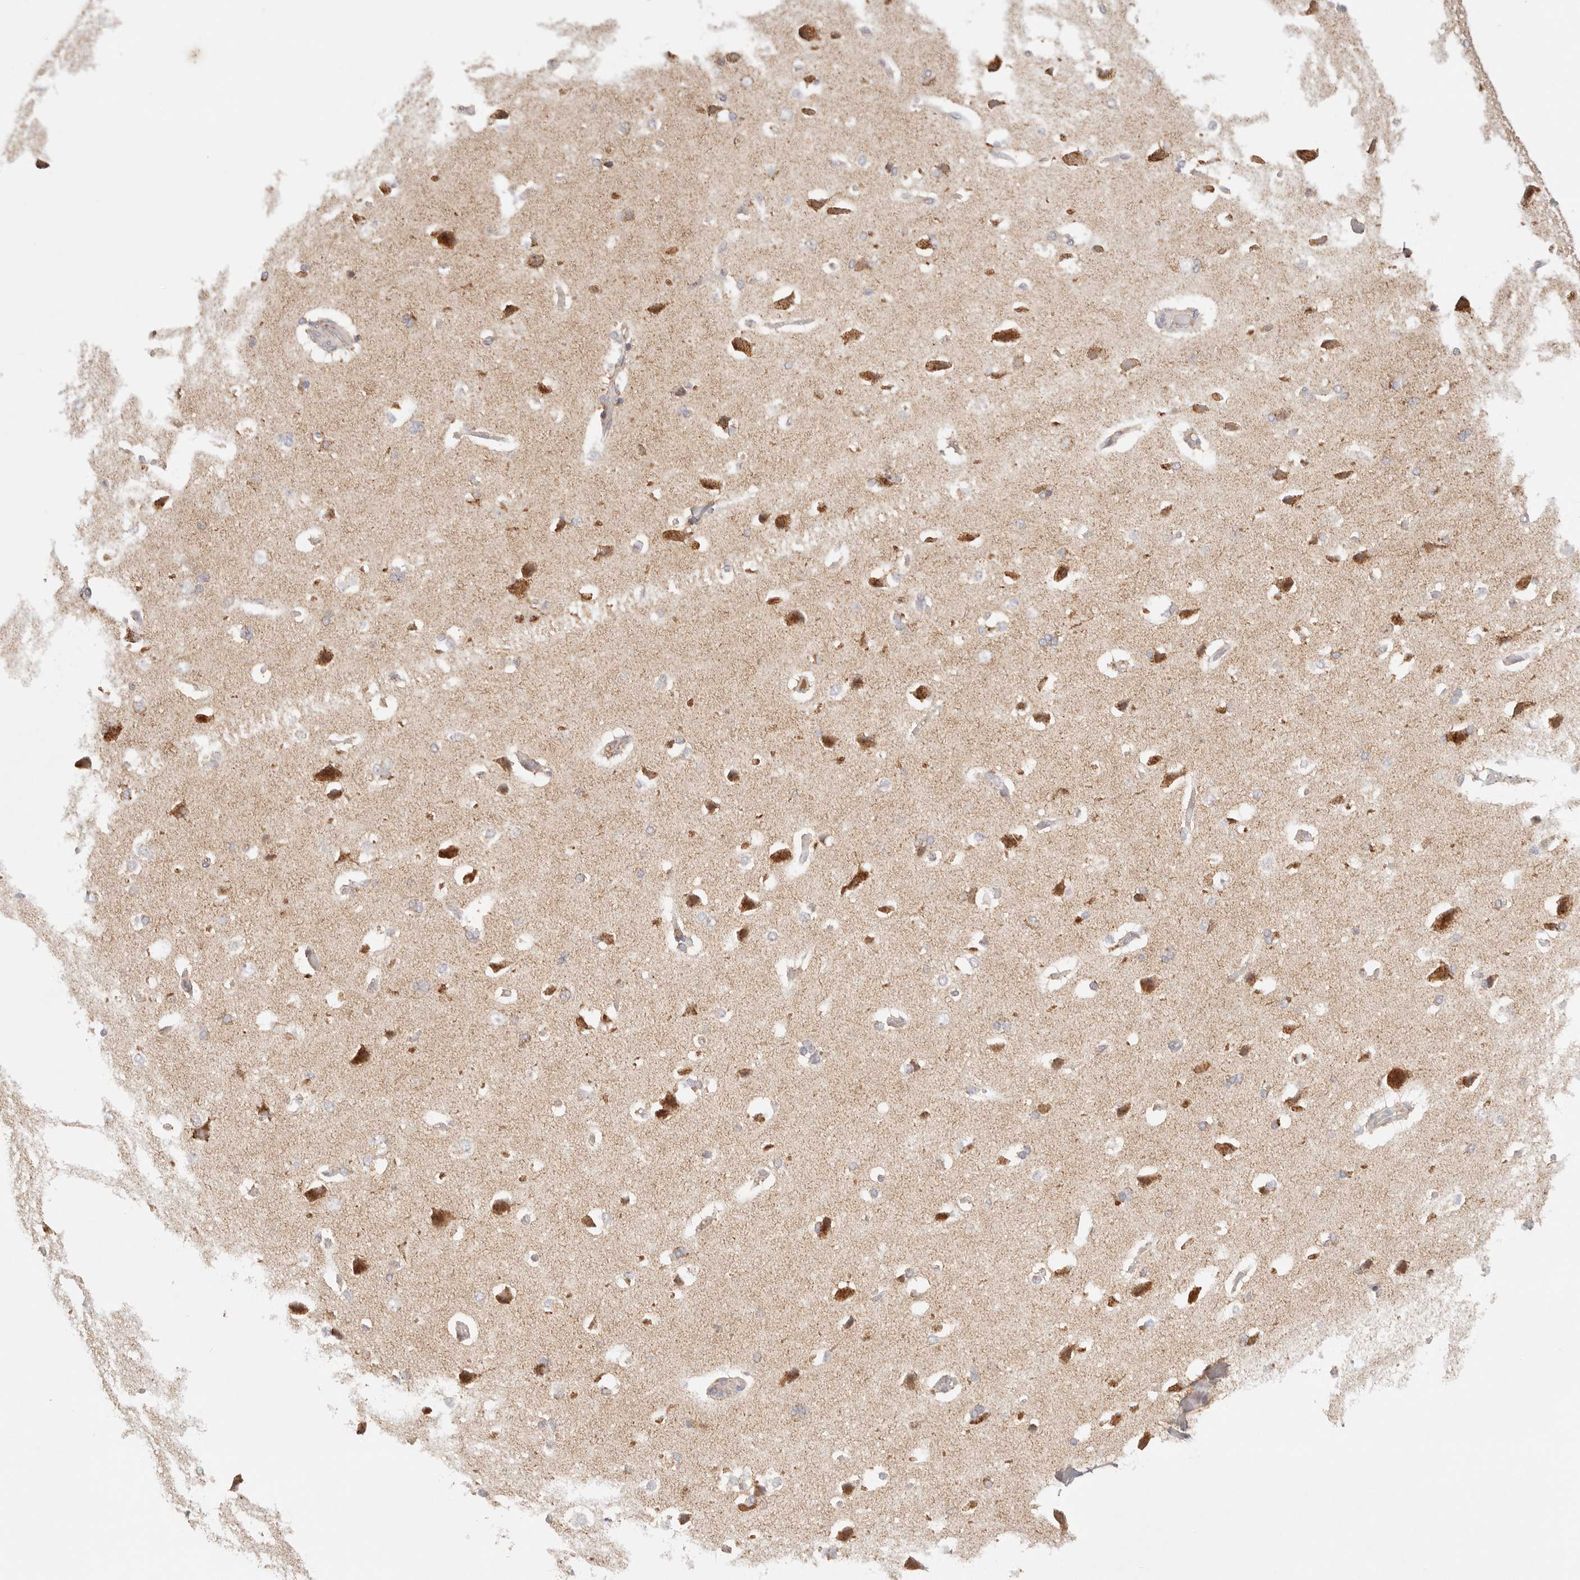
{"staining": {"intensity": "negative", "quantity": "none", "location": "none"}, "tissue": "cerebral cortex", "cell_type": "Endothelial cells", "image_type": "normal", "snomed": [{"axis": "morphology", "description": "Normal tissue, NOS"}, {"axis": "topography", "description": "Cerebral cortex"}], "caption": "This photomicrograph is of benign cerebral cortex stained with immunohistochemistry to label a protein in brown with the nuclei are counter-stained blue. There is no staining in endothelial cells. (DAB immunohistochemistry (IHC) visualized using brightfield microscopy, high magnification).", "gene": "COA6", "patient": {"sex": "male", "age": 62}}